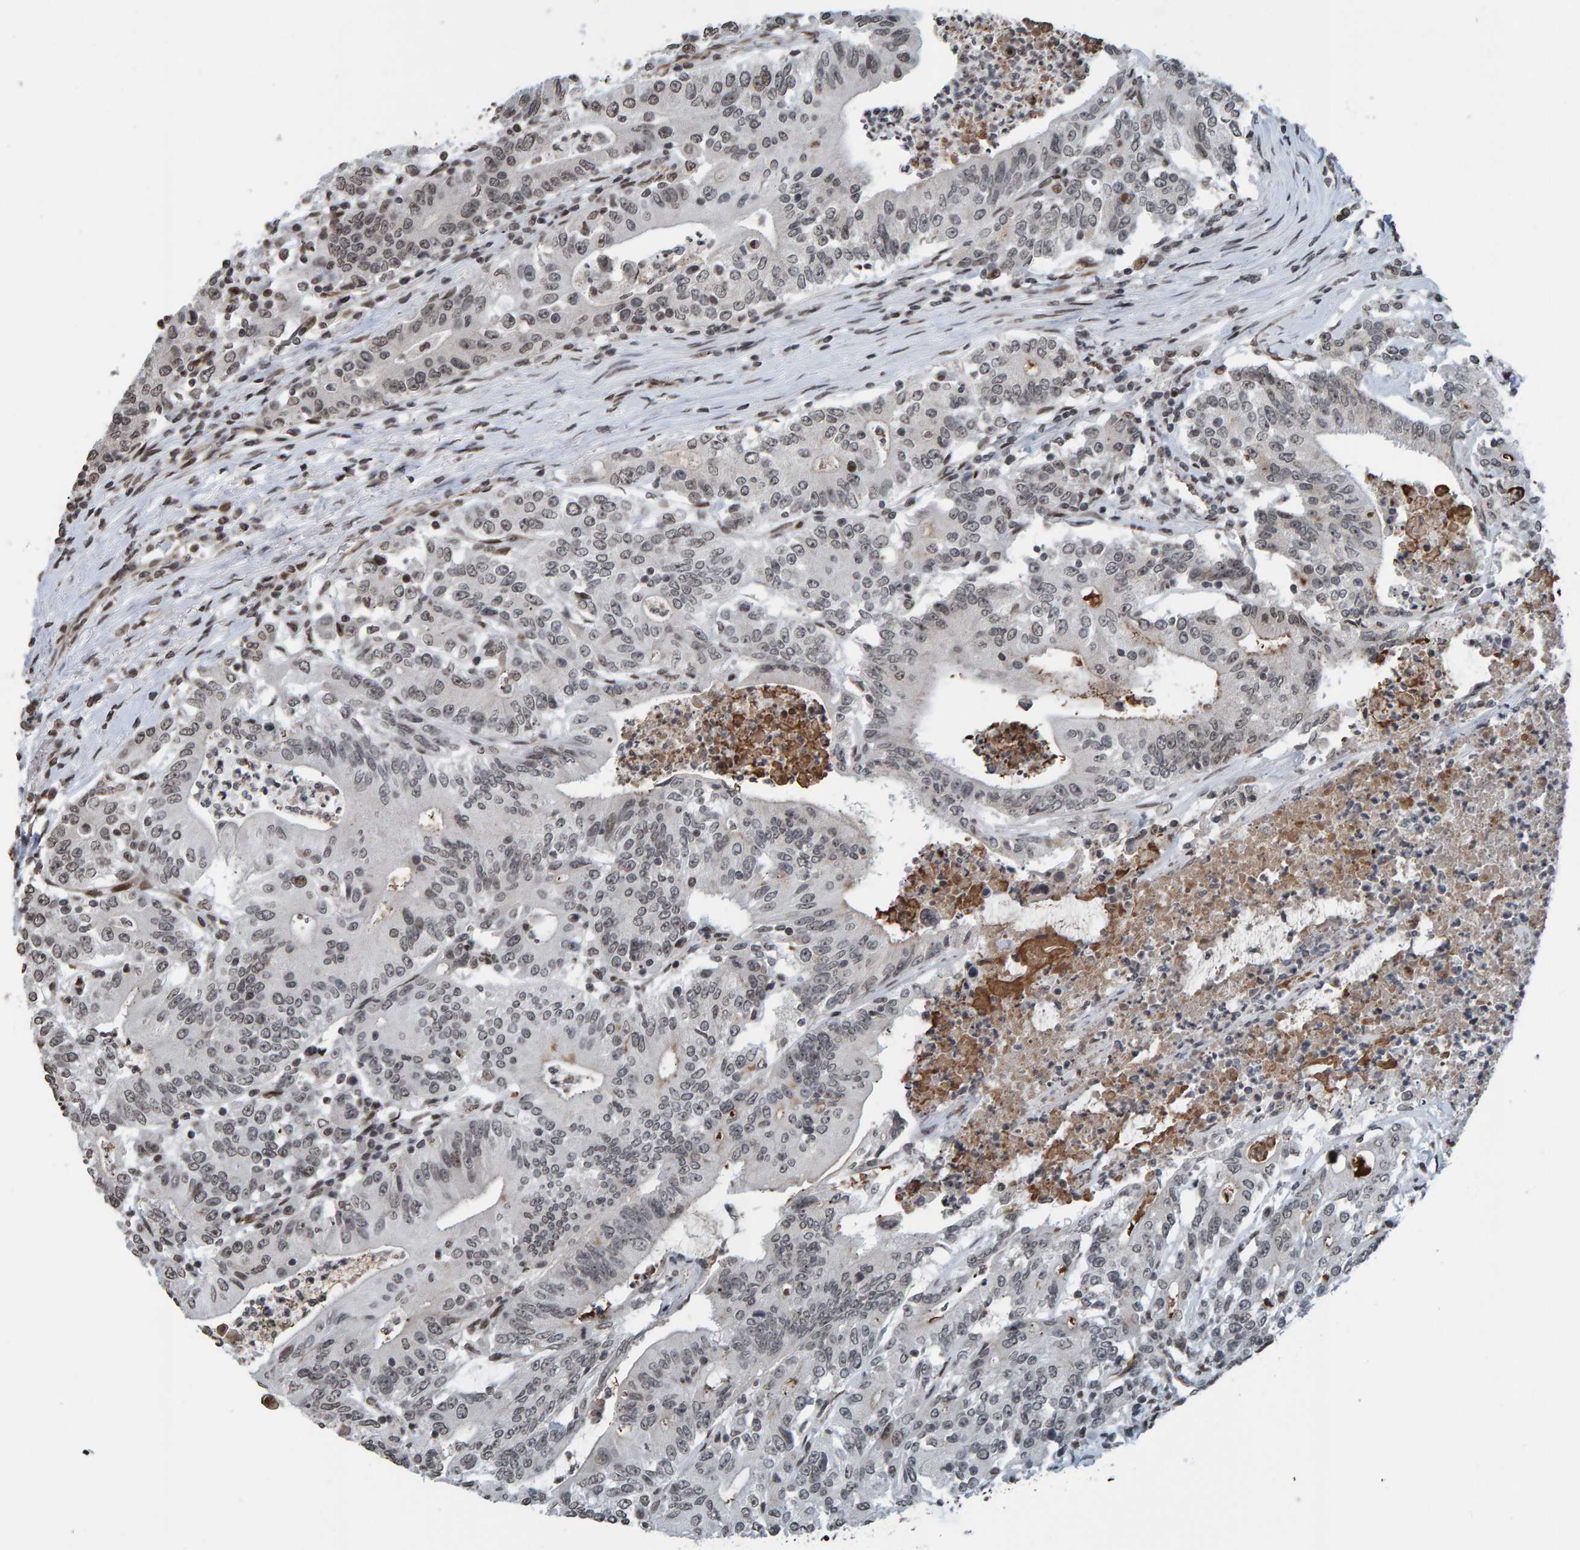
{"staining": {"intensity": "weak", "quantity": "<25%", "location": "nuclear"}, "tissue": "colorectal cancer", "cell_type": "Tumor cells", "image_type": "cancer", "snomed": [{"axis": "morphology", "description": "Adenocarcinoma, NOS"}, {"axis": "topography", "description": "Colon"}], "caption": "Immunohistochemistry micrograph of adenocarcinoma (colorectal) stained for a protein (brown), which shows no expression in tumor cells. The staining was performed using DAB to visualize the protein expression in brown, while the nuclei were stained in blue with hematoxylin (Magnification: 20x).", "gene": "ZNF366", "patient": {"sex": "female", "age": 77}}